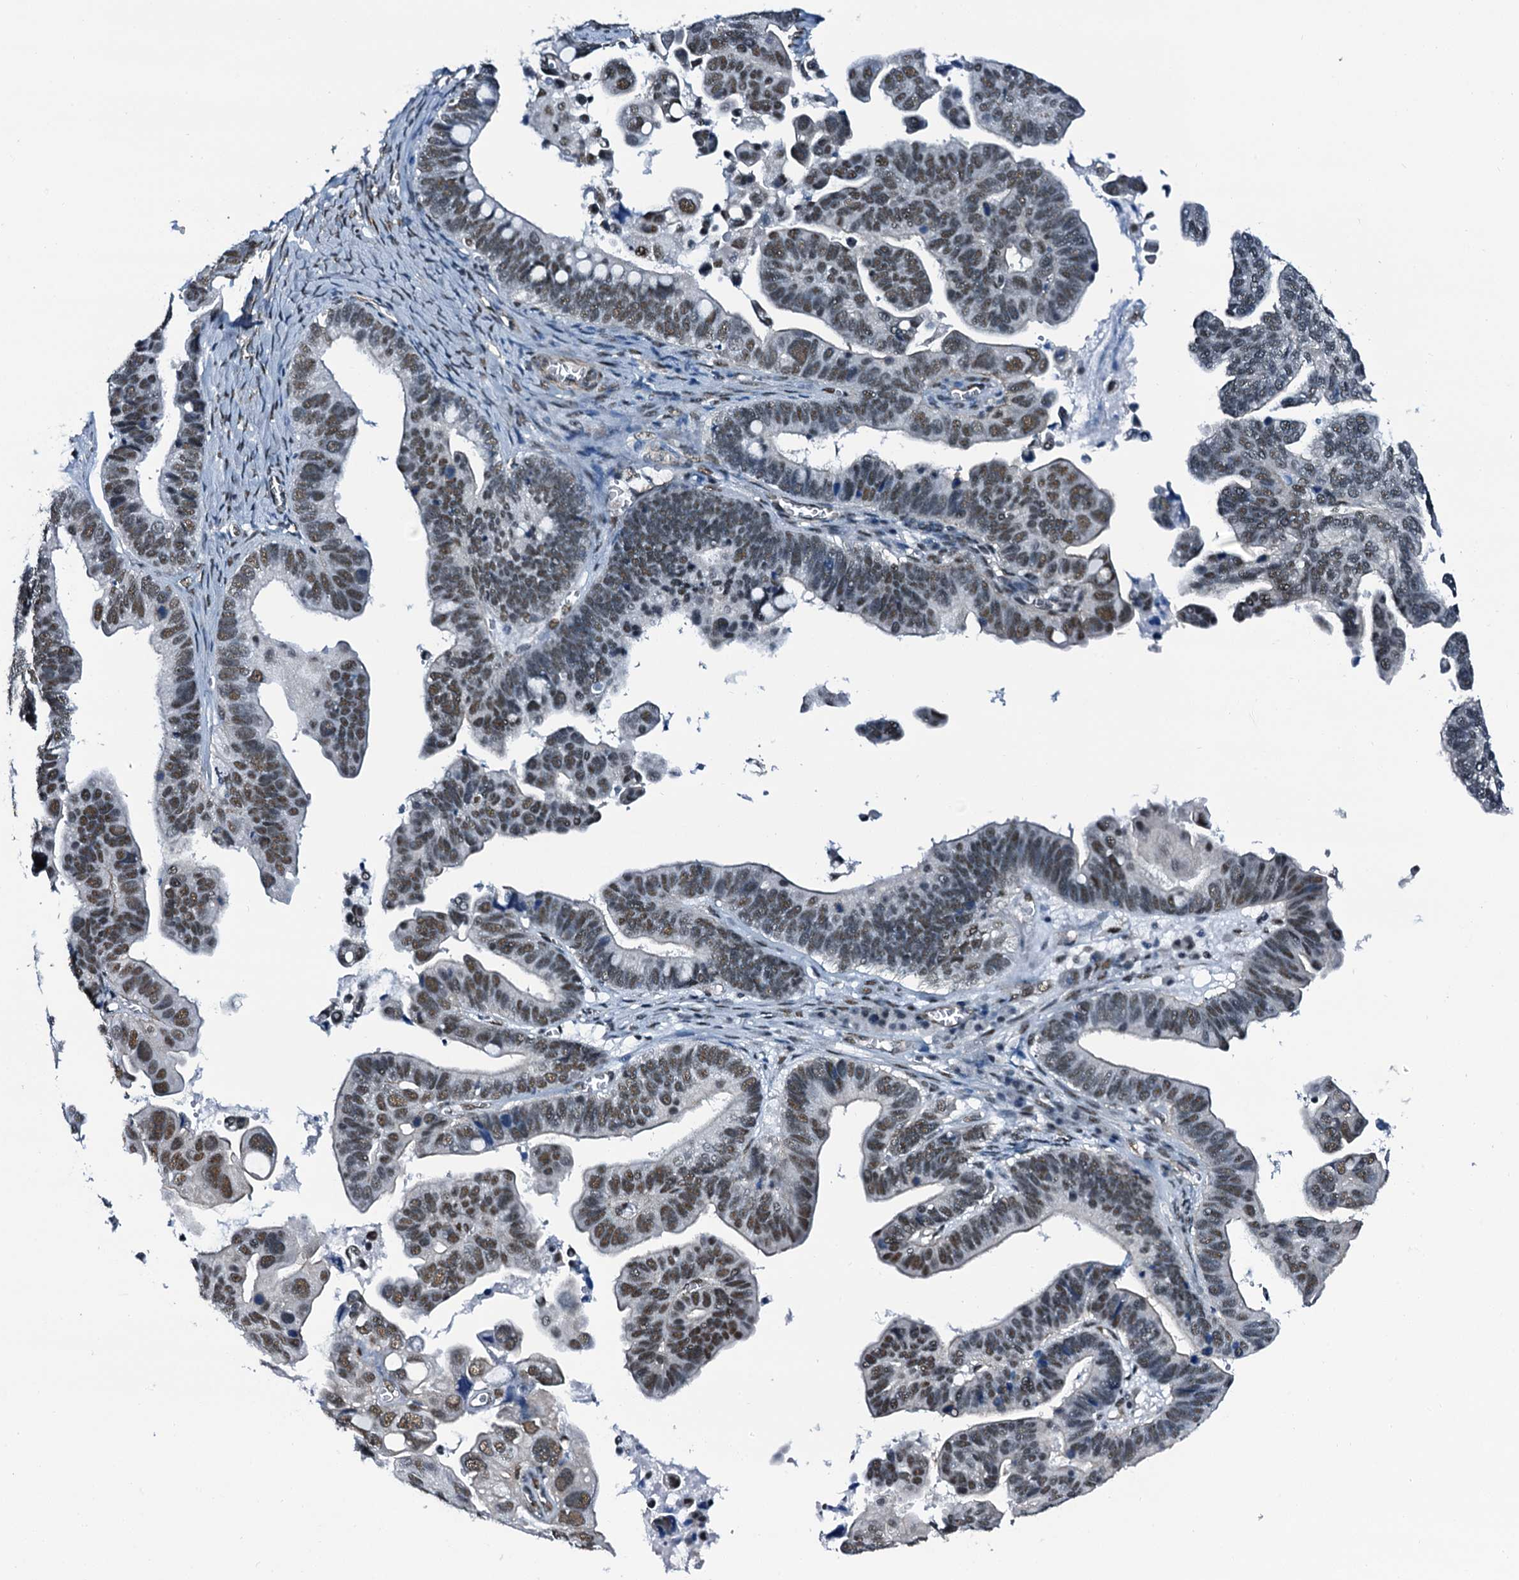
{"staining": {"intensity": "moderate", "quantity": "25%-75%", "location": "nuclear"}, "tissue": "ovarian cancer", "cell_type": "Tumor cells", "image_type": "cancer", "snomed": [{"axis": "morphology", "description": "Cystadenocarcinoma, serous, NOS"}, {"axis": "topography", "description": "Ovary"}], "caption": "IHC staining of serous cystadenocarcinoma (ovarian), which exhibits medium levels of moderate nuclear positivity in about 25%-75% of tumor cells indicating moderate nuclear protein staining. The staining was performed using DAB (brown) for protein detection and nuclei were counterstained in hematoxylin (blue).", "gene": "CWC15", "patient": {"sex": "female", "age": 56}}